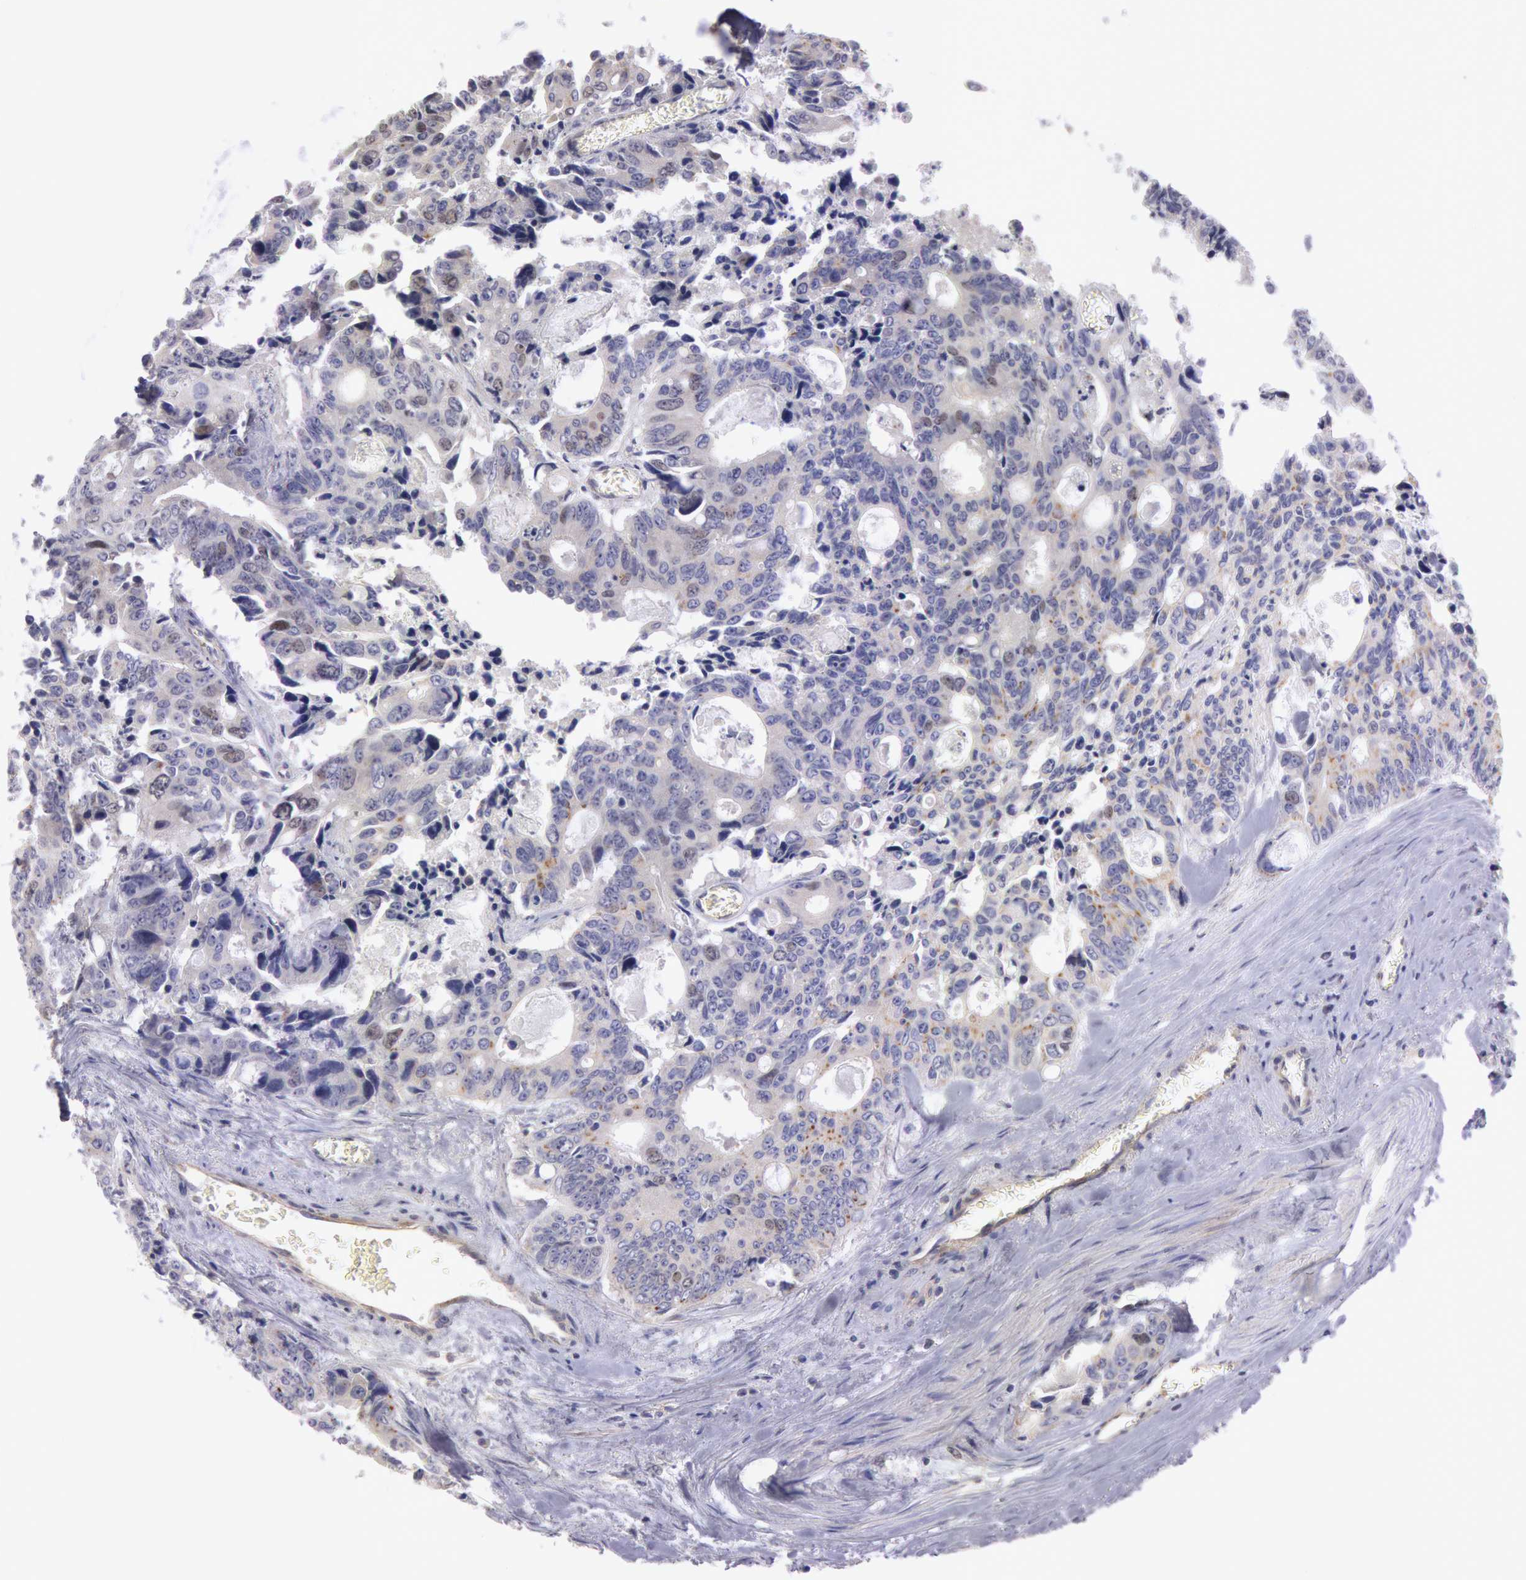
{"staining": {"intensity": "negative", "quantity": "none", "location": "none"}, "tissue": "colorectal cancer", "cell_type": "Tumor cells", "image_type": "cancer", "snomed": [{"axis": "morphology", "description": "Adenocarcinoma, NOS"}, {"axis": "topography", "description": "Rectum"}], "caption": "This is an immunohistochemistry (IHC) micrograph of colorectal adenocarcinoma. There is no positivity in tumor cells.", "gene": "AMOTL1", "patient": {"sex": "male", "age": 76}}